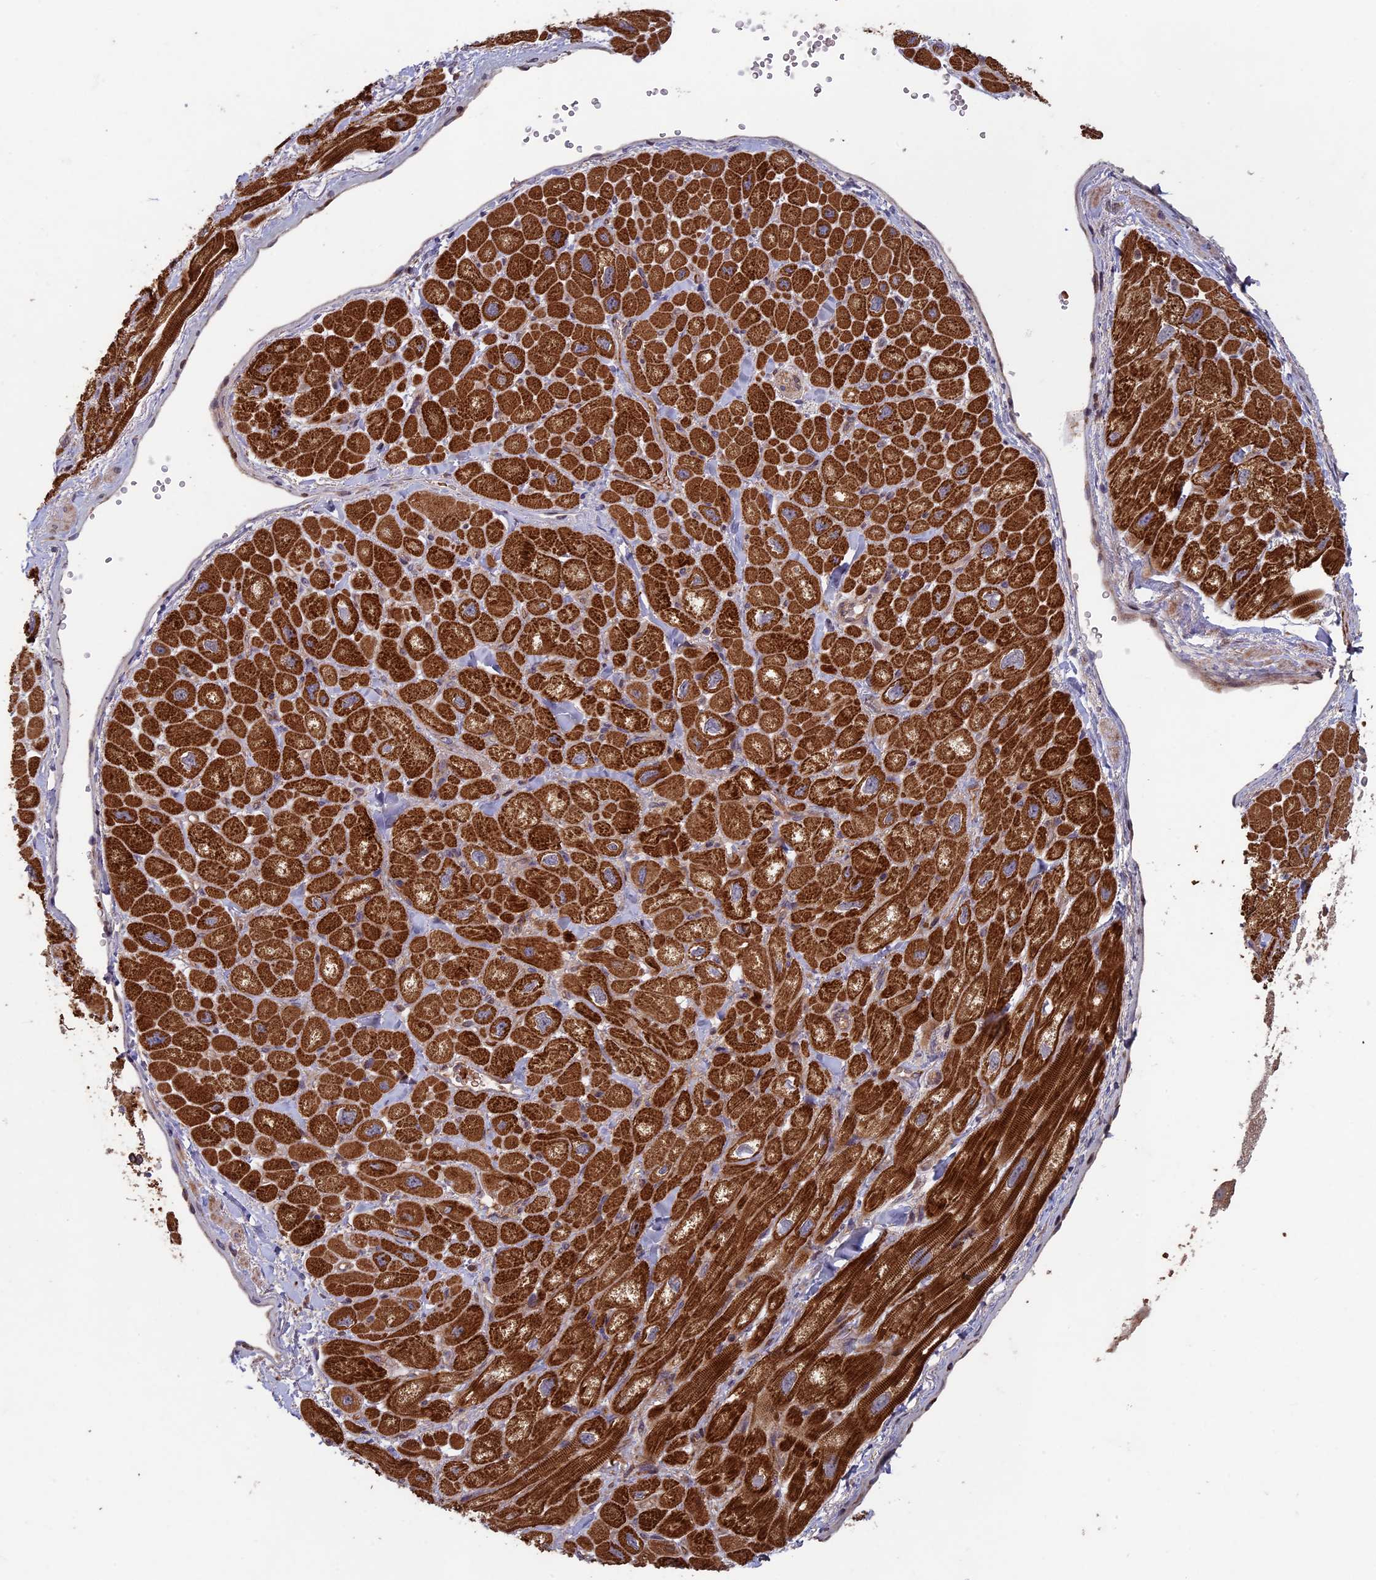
{"staining": {"intensity": "strong", "quantity": ">75%", "location": "cytoplasmic/membranous"}, "tissue": "heart muscle", "cell_type": "Cardiomyocytes", "image_type": "normal", "snomed": [{"axis": "morphology", "description": "Normal tissue, NOS"}, {"axis": "topography", "description": "Heart"}], "caption": "The image displays a brown stain indicating the presence of a protein in the cytoplasmic/membranous of cardiomyocytes in heart muscle.", "gene": "RCCD1", "patient": {"sex": "male", "age": 65}}